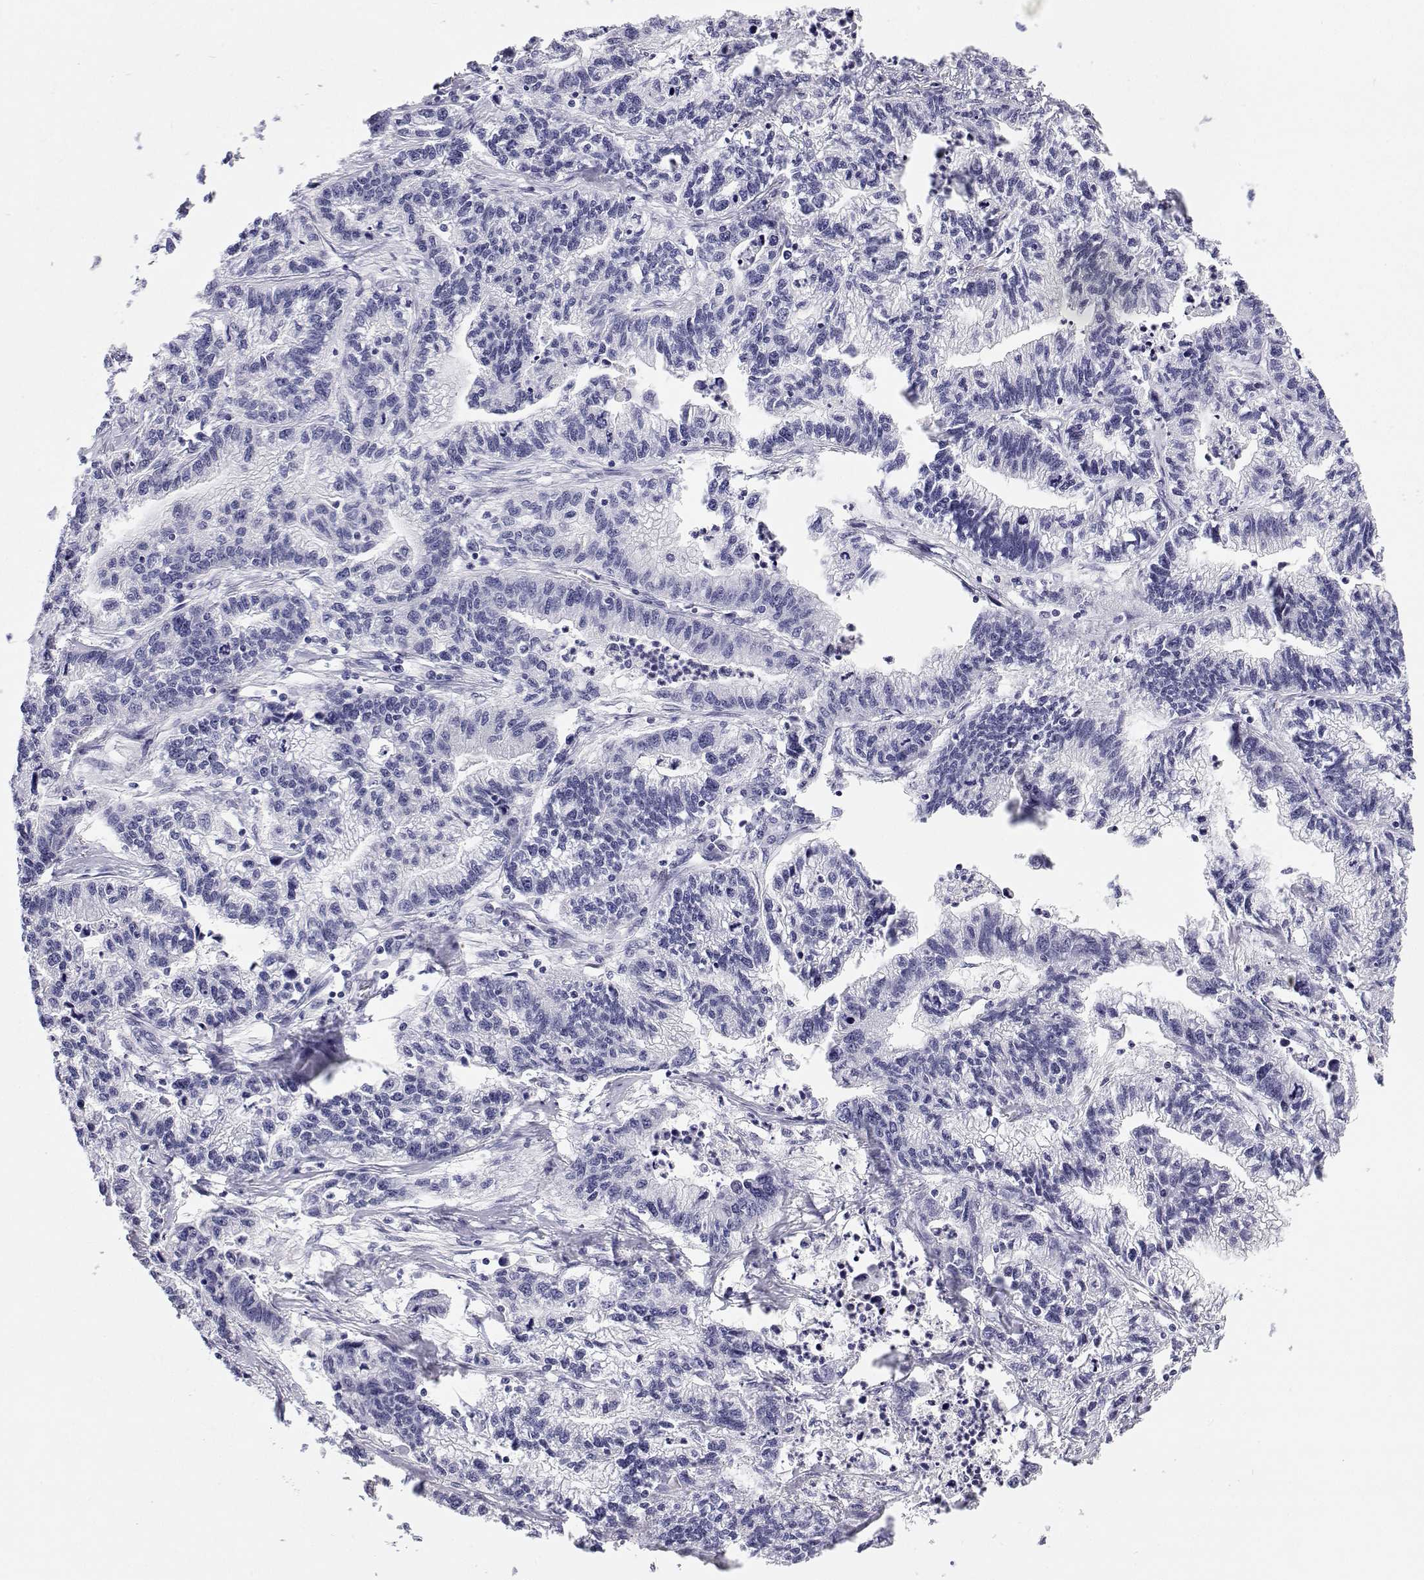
{"staining": {"intensity": "negative", "quantity": "none", "location": "none"}, "tissue": "stomach cancer", "cell_type": "Tumor cells", "image_type": "cancer", "snomed": [{"axis": "morphology", "description": "Adenocarcinoma, NOS"}, {"axis": "topography", "description": "Stomach"}], "caption": "This is an immunohistochemistry image of adenocarcinoma (stomach). There is no expression in tumor cells.", "gene": "BHMT", "patient": {"sex": "male", "age": 83}}